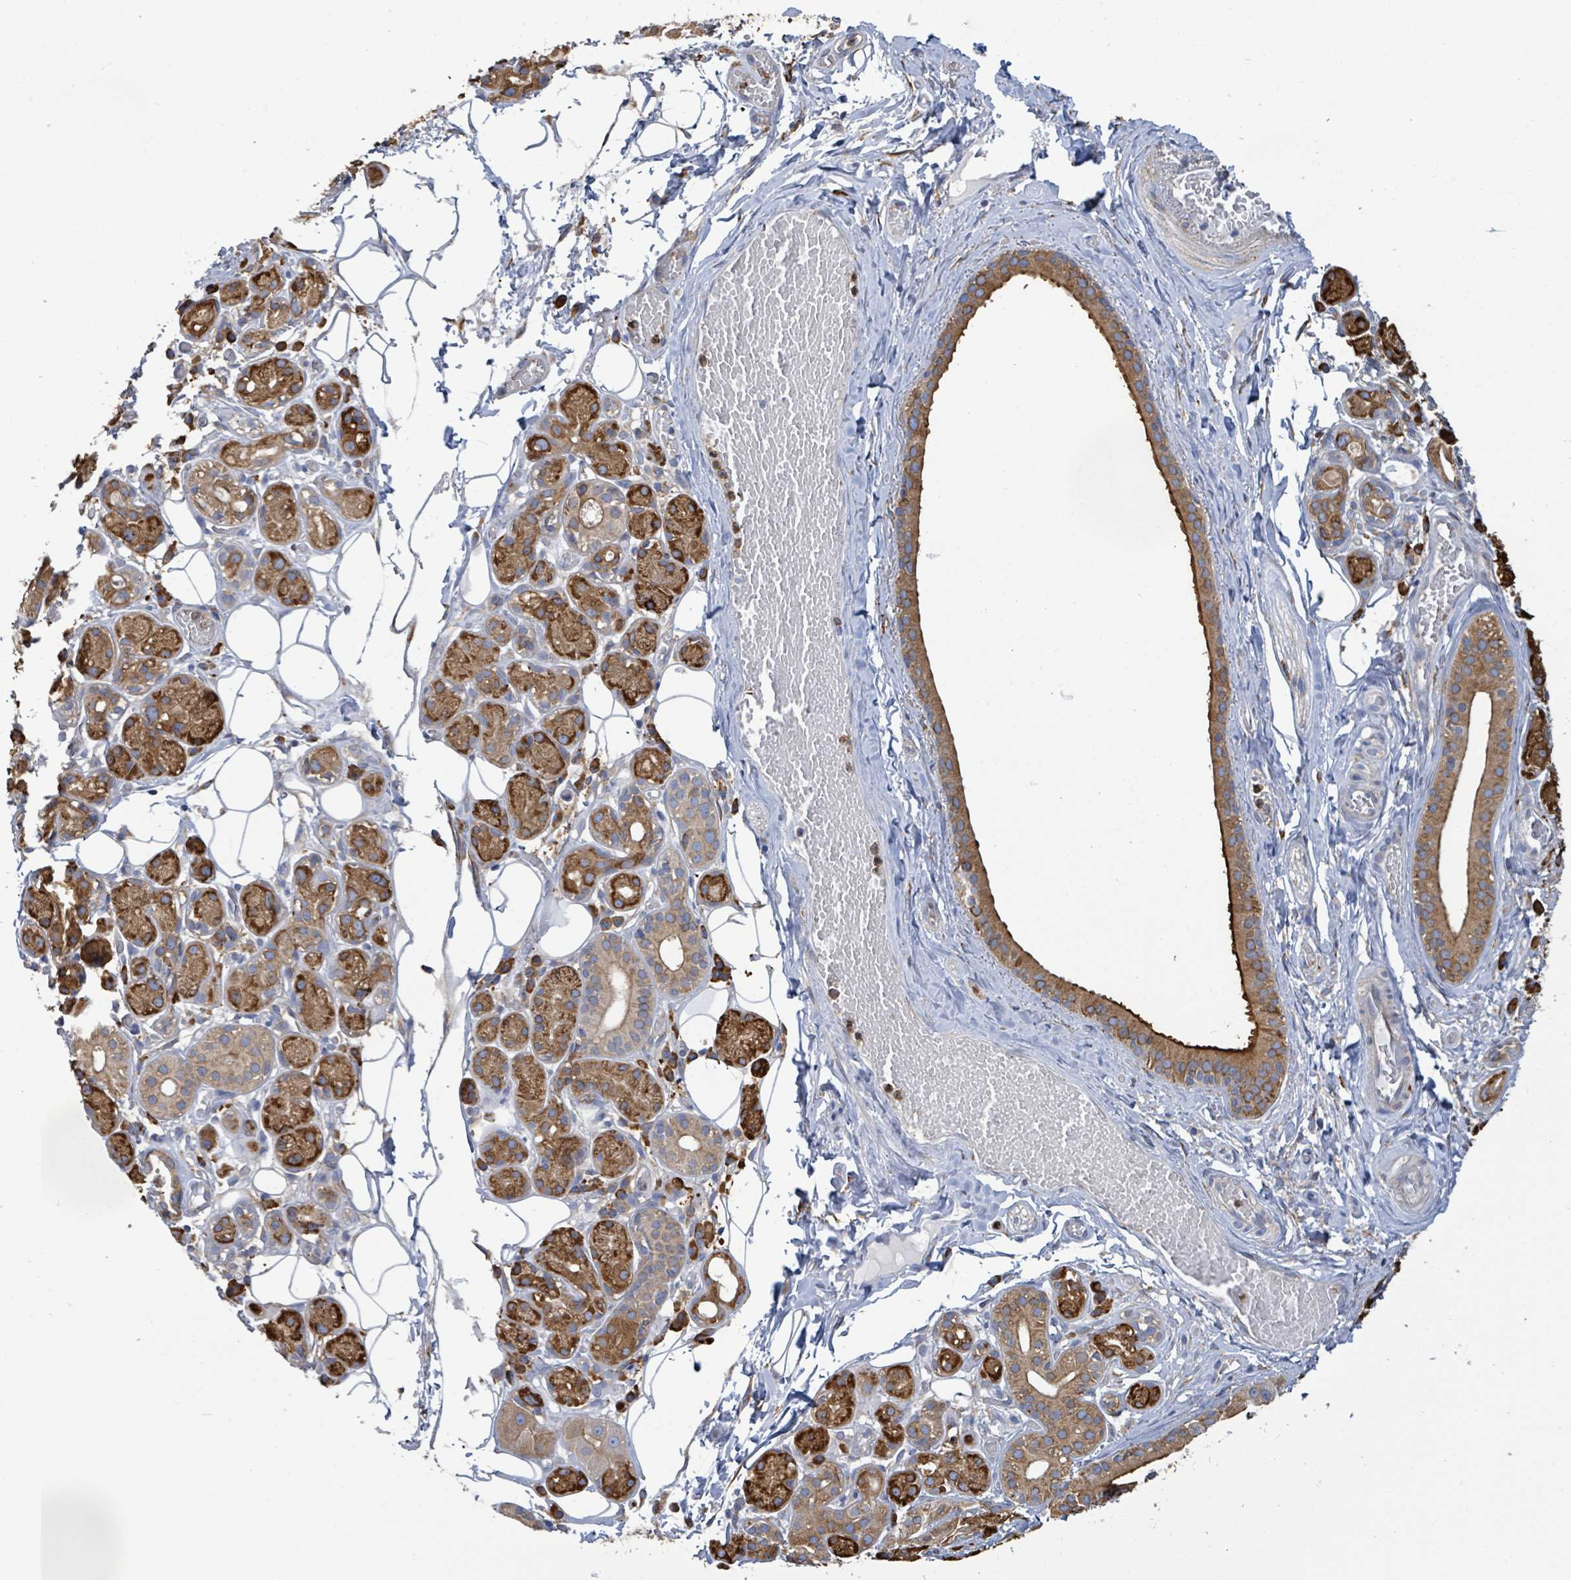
{"staining": {"intensity": "strong", "quantity": ">75%", "location": "cytoplasmic/membranous"}, "tissue": "salivary gland", "cell_type": "Glandular cells", "image_type": "normal", "snomed": [{"axis": "morphology", "description": "Normal tissue, NOS"}, {"axis": "topography", "description": "Salivary gland"}], "caption": "Human salivary gland stained for a protein (brown) reveals strong cytoplasmic/membranous positive expression in approximately >75% of glandular cells.", "gene": "RFPL4AL1", "patient": {"sex": "male", "age": 82}}